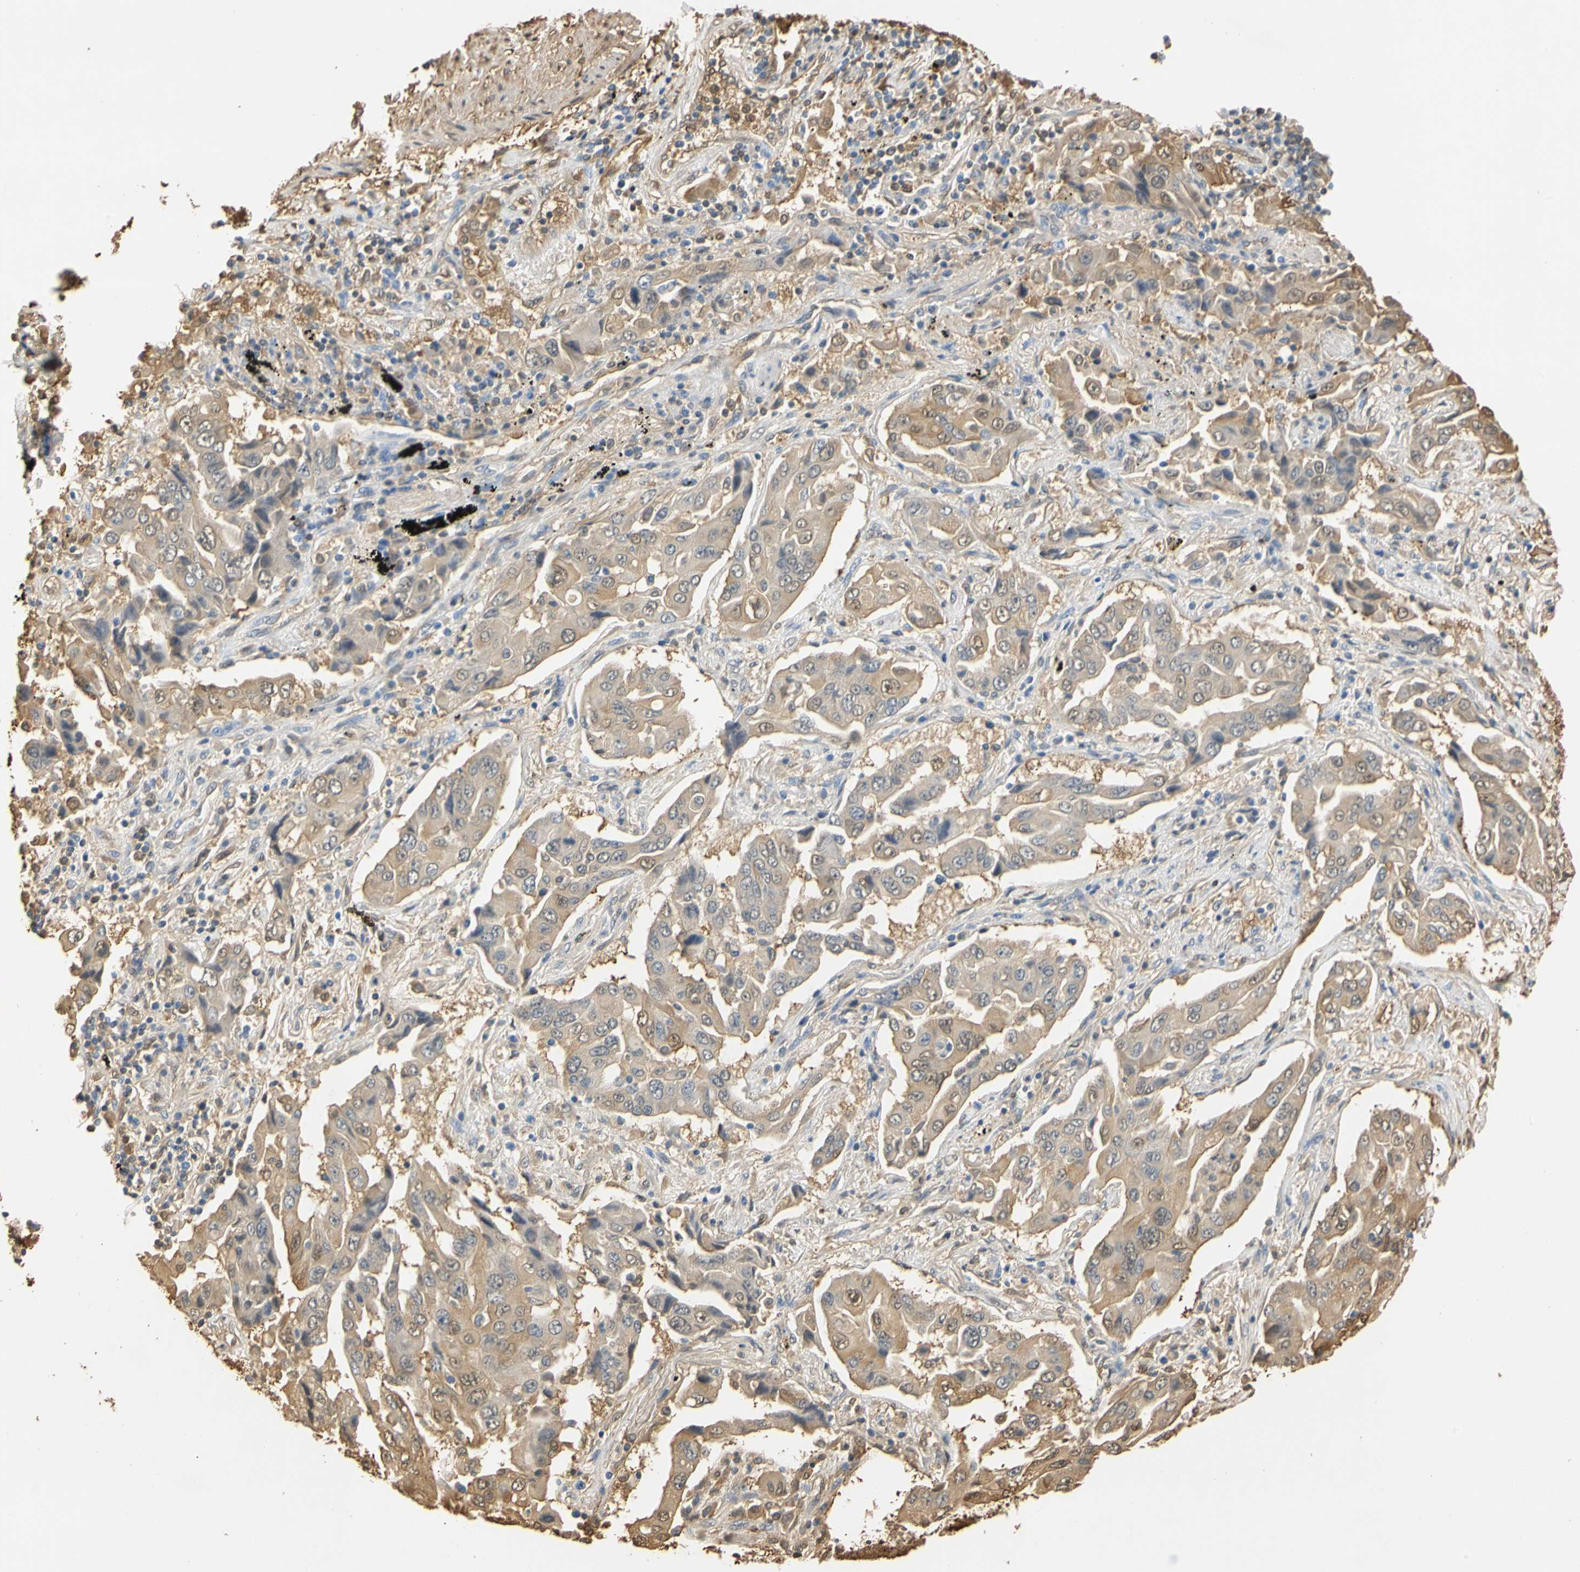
{"staining": {"intensity": "weak", "quantity": ">75%", "location": "cytoplasmic/membranous"}, "tissue": "lung cancer", "cell_type": "Tumor cells", "image_type": "cancer", "snomed": [{"axis": "morphology", "description": "Adenocarcinoma, NOS"}, {"axis": "topography", "description": "Lung"}], "caption": "Lung cancer (adenocarcinoma) tissue reveals weak cytoplasmic/membranous expression in approximately >75% of tumor cells", "gene": "S100A6", "patient": {"sex": "female", "age": 65}}